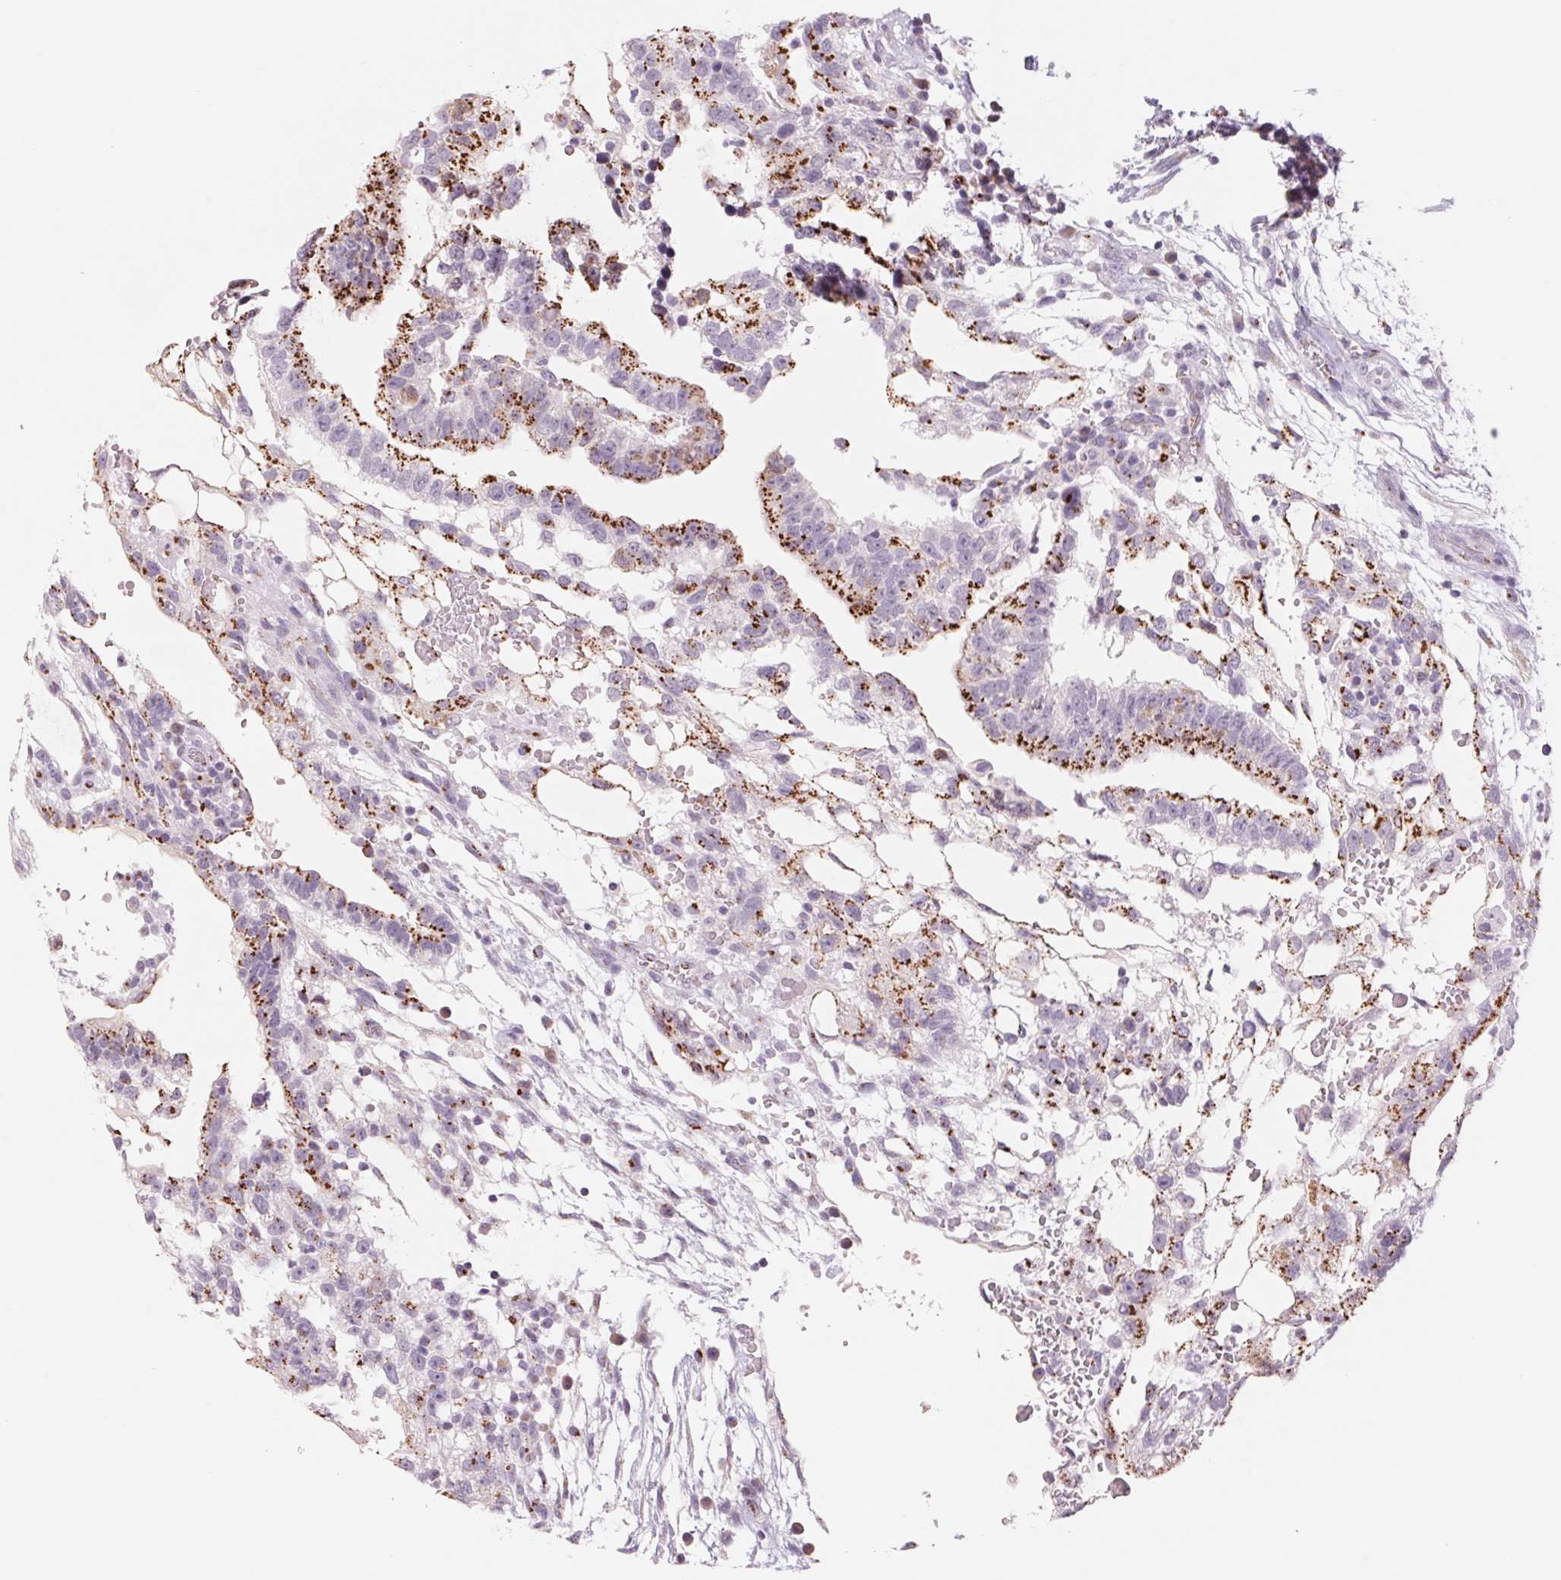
{"staining": {"intensity": "strong", "quantity": "25%-75%", "location": "cytoplasmic/membranous"}, "tissue": "testis cancer", "cell_type": "Tumor cells", "image_type": "cancer", "snomed": [{"axis": "morphology", "description": "Normal tissue, NOS"}, {"axis": "morphology", "description": "Carcinoma, Embryonal, NOS"}, {"axis": "topography", "description": "Testis"}], "caption": "Immunohistochemistry (IHC) photomicrograph of neoplastic tissue: testis cancer stained using immunohistochemistry (IHC) shows high levels of strong protein expression localized specifically in the cytoplasmic/membranous of tumor cells, appearing as a cytoplasmic/membranous brown color.", "gene": "GALNT7", "patient": {"sex": "male", "age": 32}}